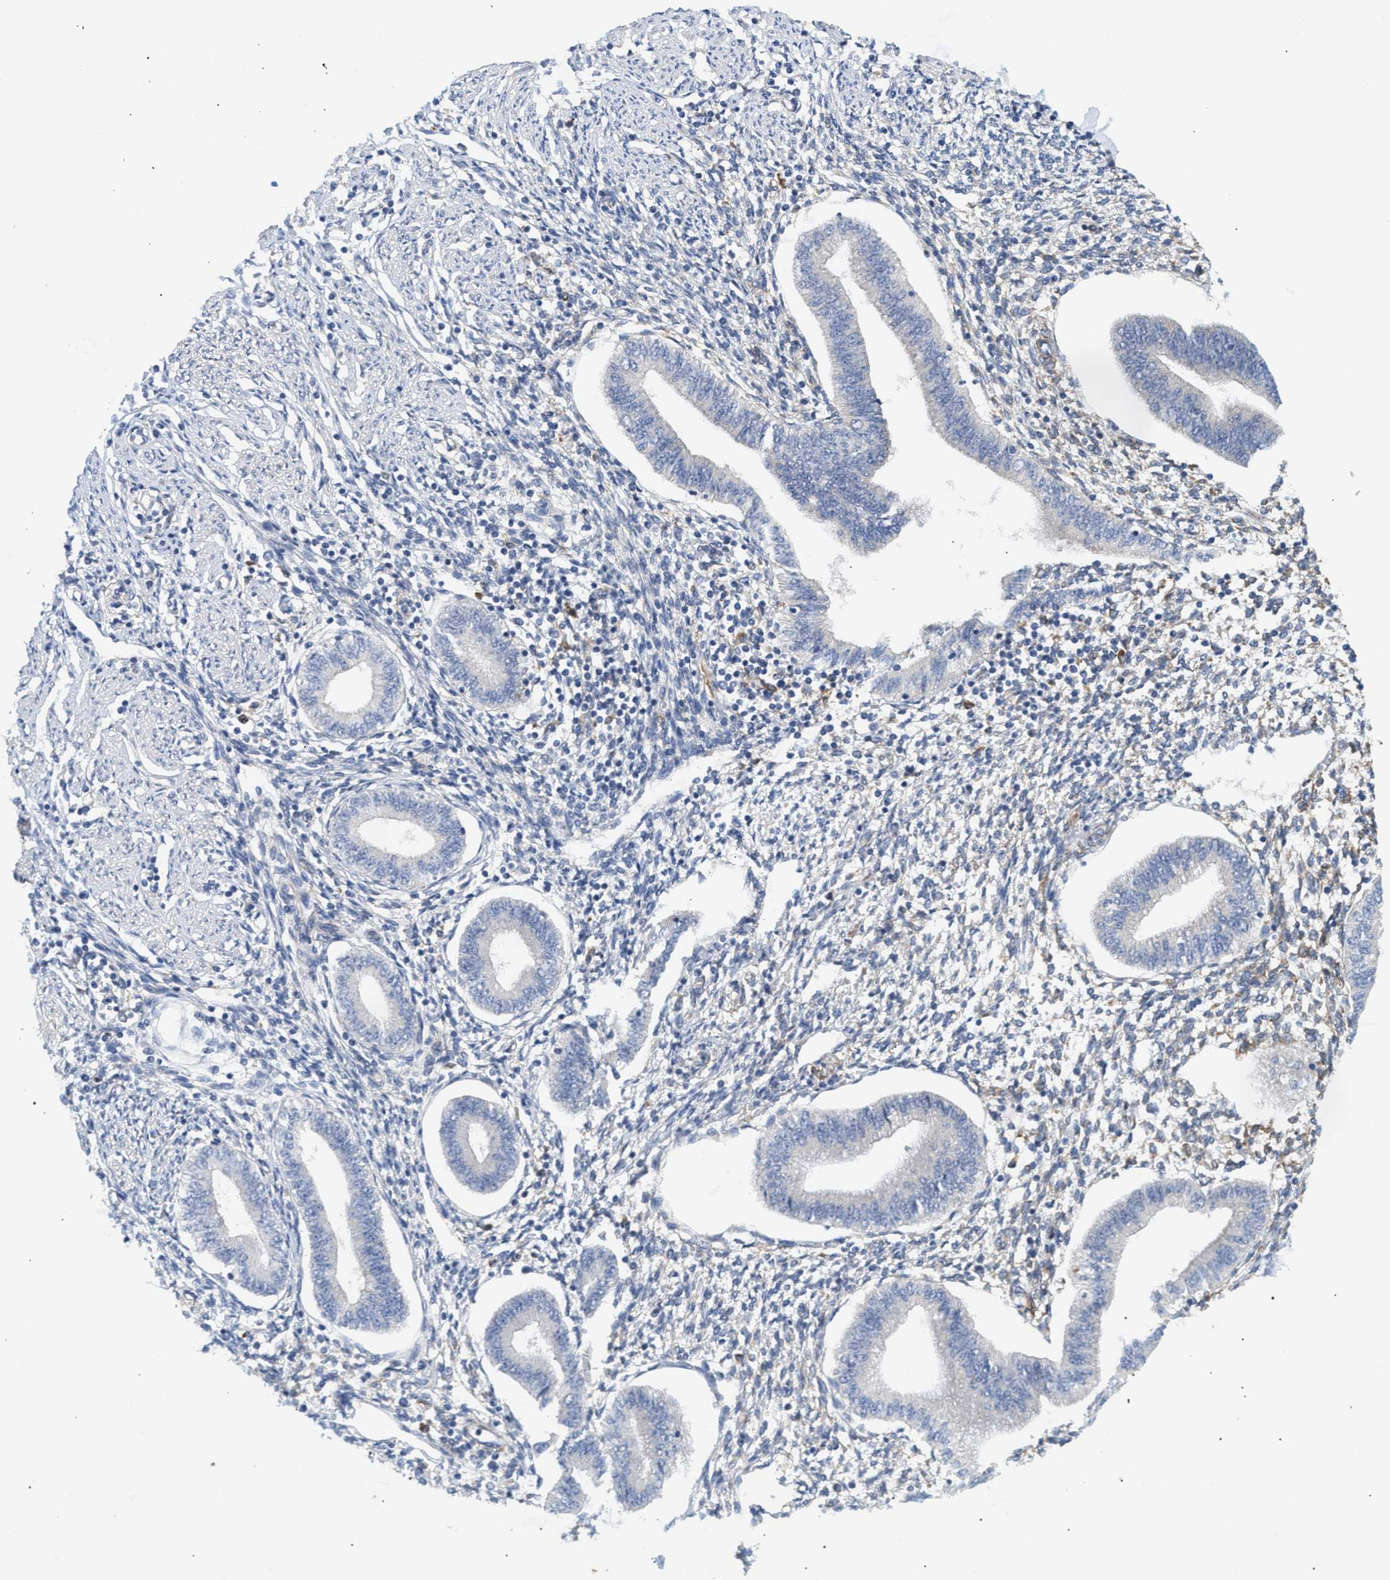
{"staining": {"intensity": "moderate", "quantity": "<25%", "location": "cytoplasmic/membranous"}, "tissue": "endometrium", "cell_type": "Cells in endometrial stroma", "image_type": "normal", "snomed": [{"axis": "morphology", "description": "Normal tissue, NOS"}, {"axis": "topography", "description": "Endometrium"}], "caption": "Protein analysis of benign endometrium demonstrates moderate cytoplasmic/membranous positivity in approximately <25% of cells in endometrial stroma. The protein of interest is stained brown, and the nuclei are stained in blue (DAB IHC with brightfield microscopy, high magnification).", "gene": "PLCD1", "patient": {"sex": "female", "age": 50}}